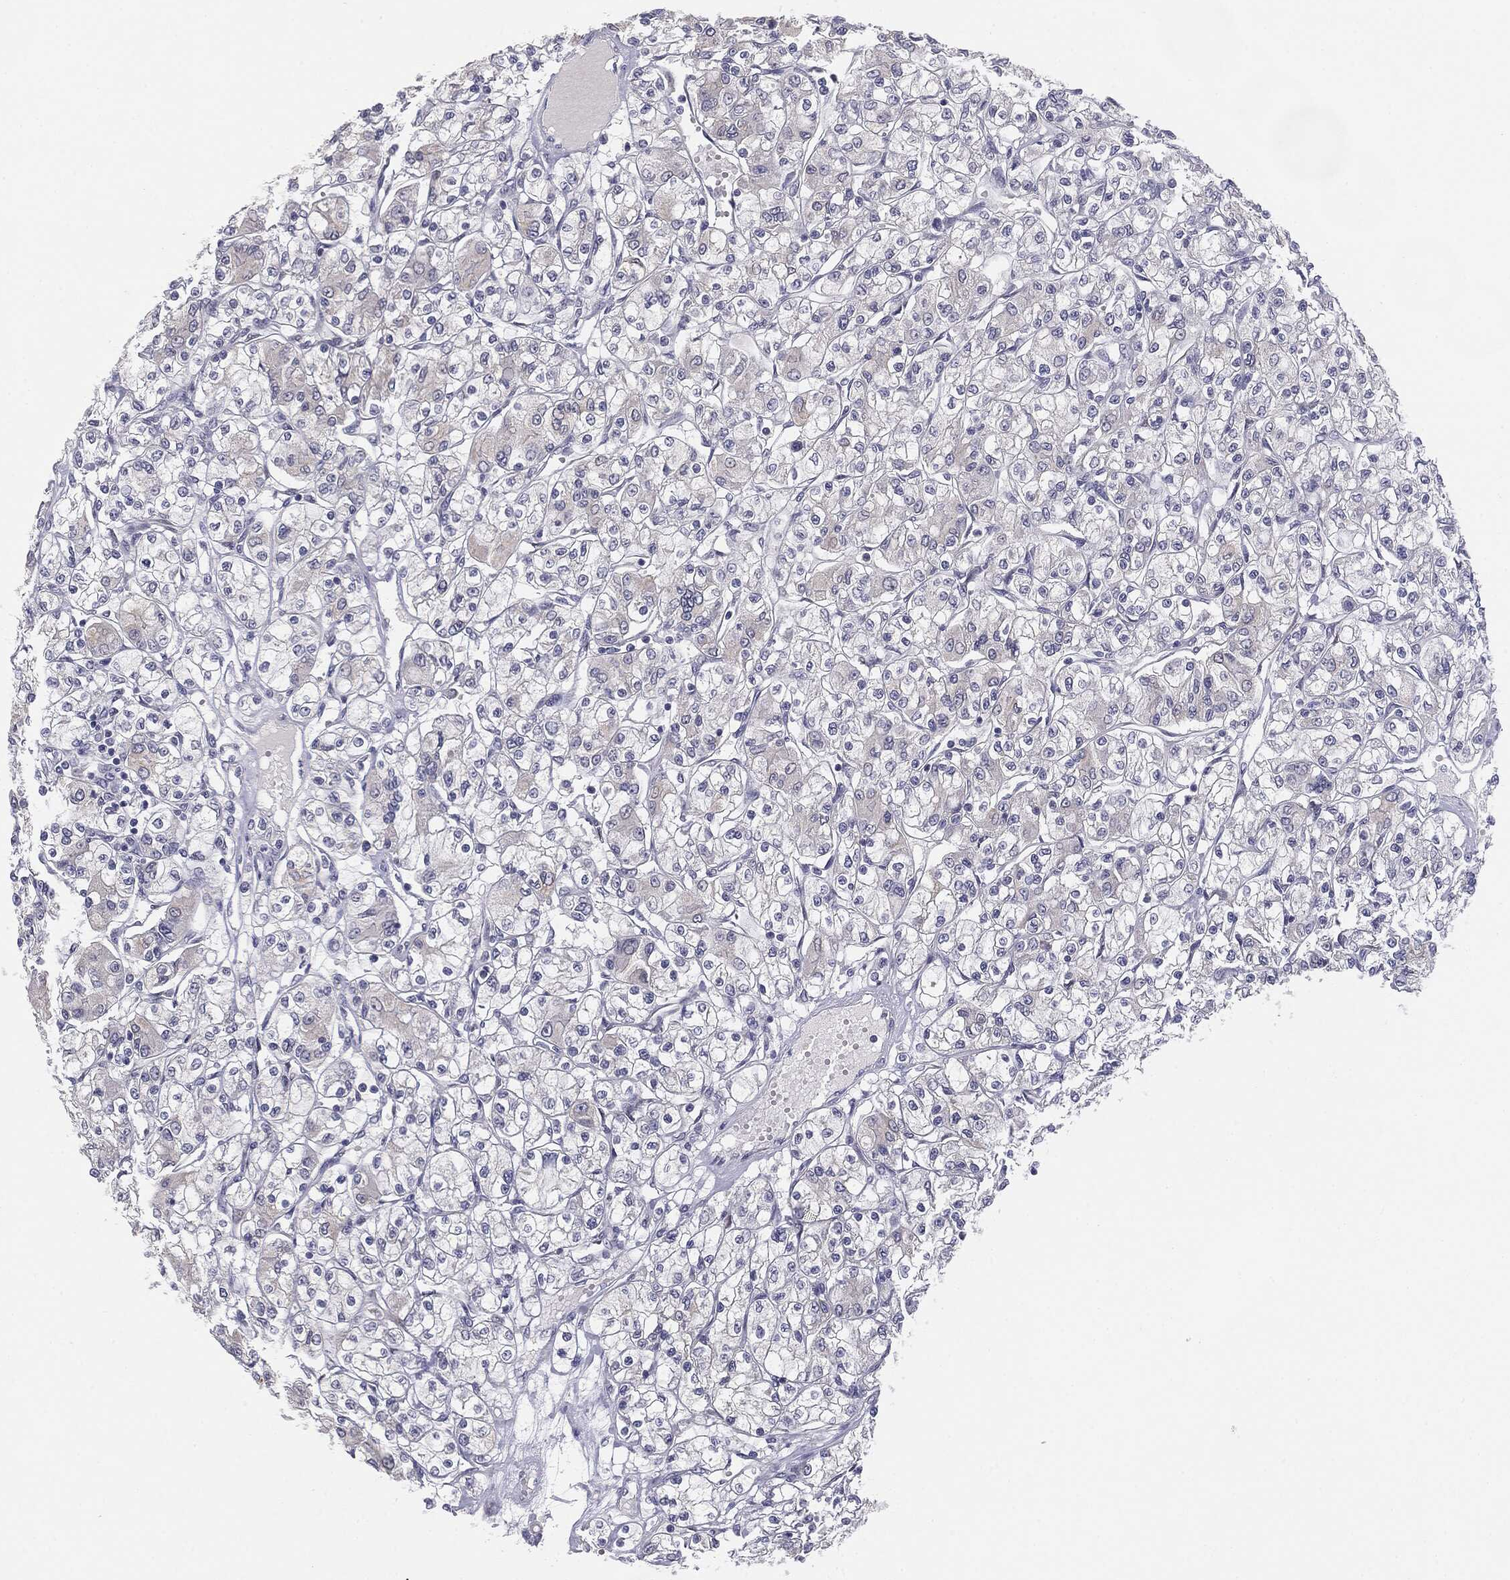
{"staining": {"intensity": "negative", "quantity": "none", "location": "none"}, "tissue": "renal cancer", "cell_type": "Tumor cells", "image_type": "cancer", "snomed": [{"axis": "morphology", "description": "Adenocarcinoma, NOS"}, {"axis": "topography", "description": "Kidney"}], "caption": "DAB (3,3'-diaminobenzidine) immunohistochemical staining of human adenocarcinoma (renal) shows no significant staining in tumor cells.", "gene": "MUC1", "patient": {"sex": "female", "age": 59}}